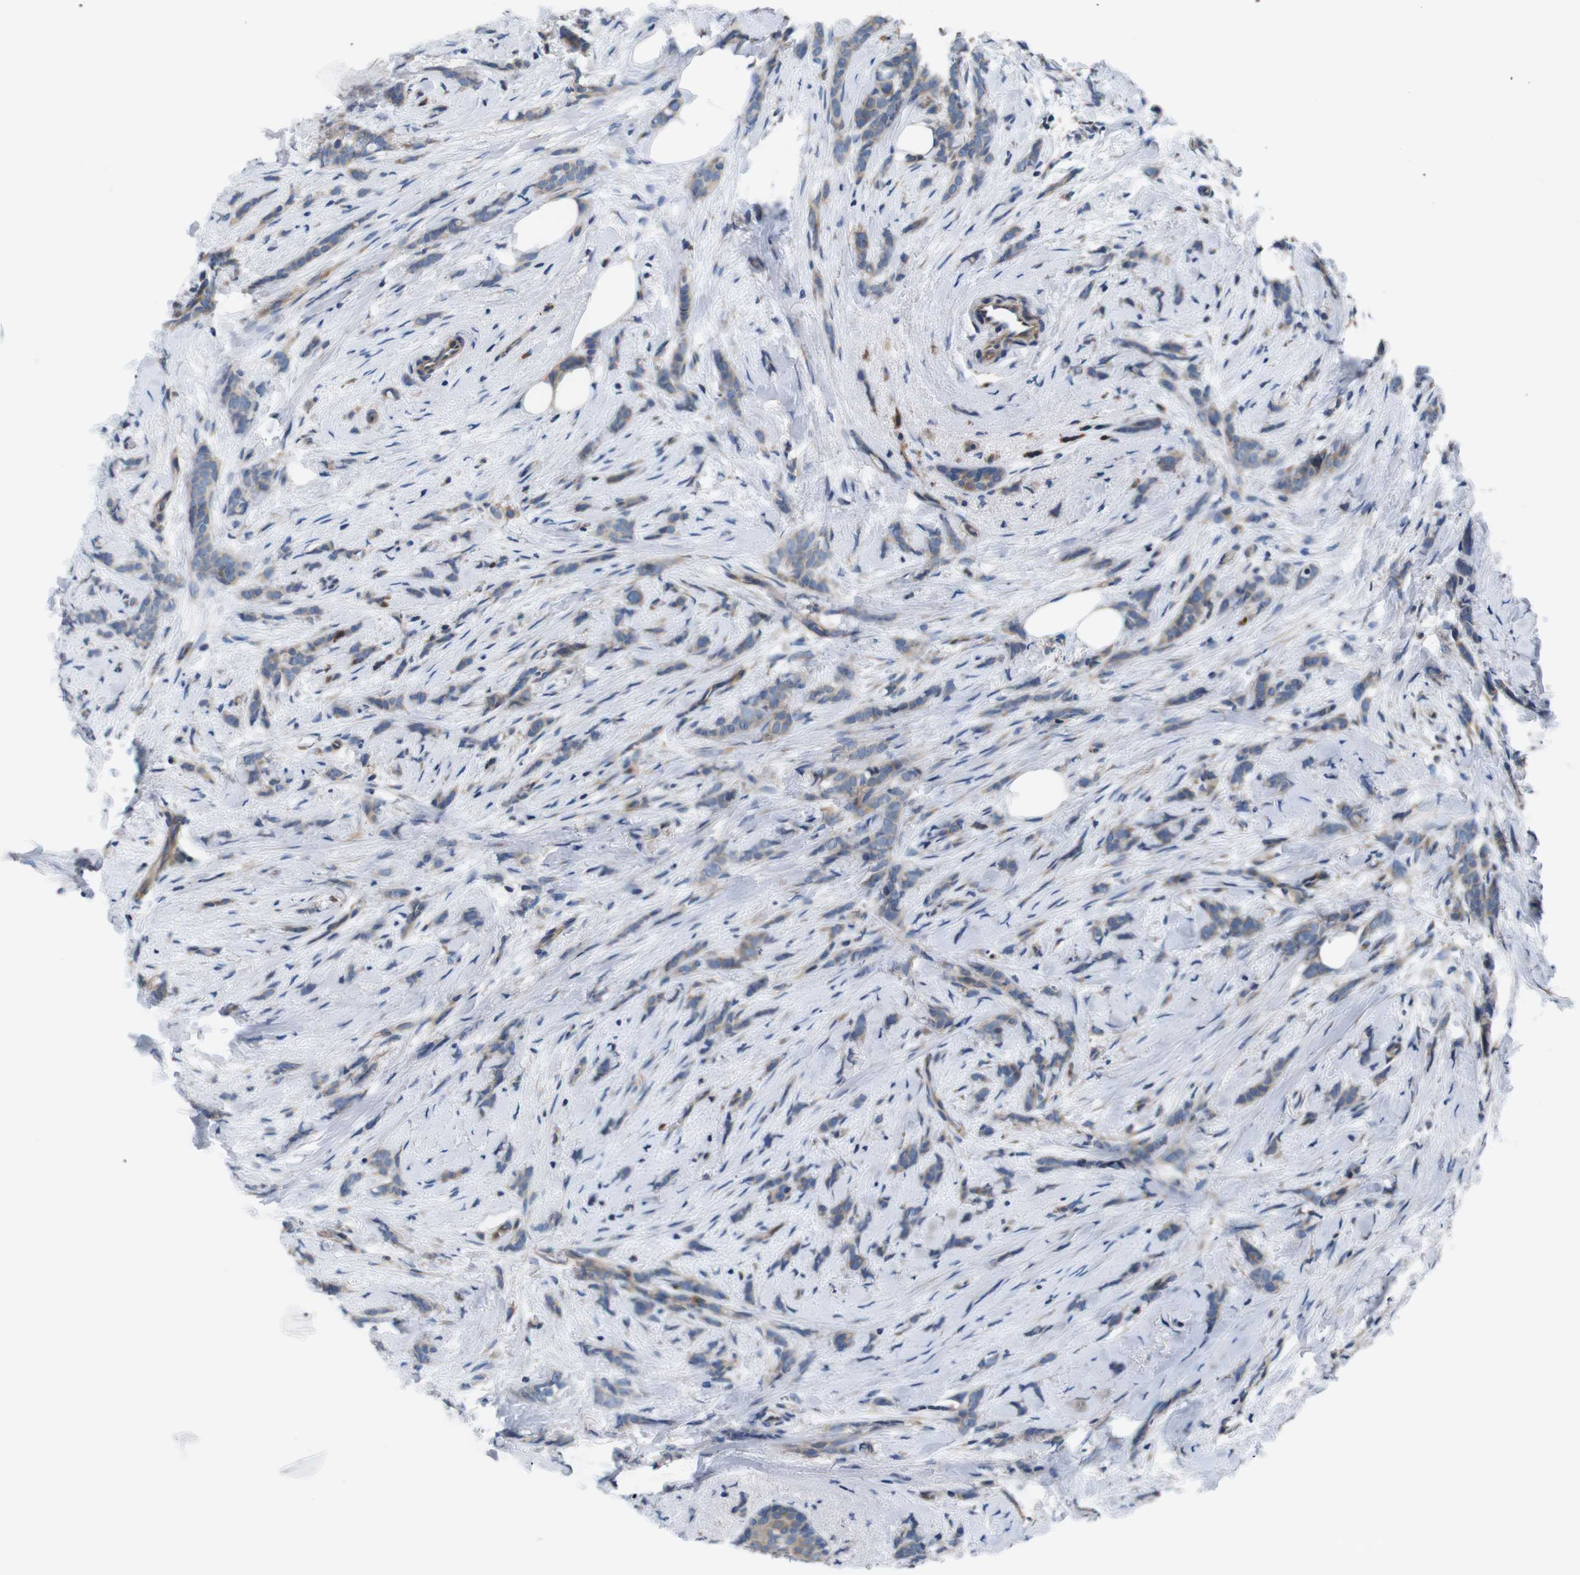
{"staining": {"intensity": "moderate", "quantity": ">75%", "location": "cytoplasmic/membranous"}, "tissue": "breast cancer", "cell_type": "Tumor cells", "image_type": "cancer", "snomed": [{"axis": "morphology", "description": "Lobular carcinoma, in situ"}, {"axis": "morphology", "description": "Lobular carcinoma"}, {"axis": "topography", "description": "Breast"}], "caption": "The photomicrograph shows a brown stain indicating the presence of a protein in the cytoplasmic/membranous of tumor cells in breast cancer (lobular carcinoma).", "gene": "JAK1", "patient": {"sex": "female", "age": 41}}